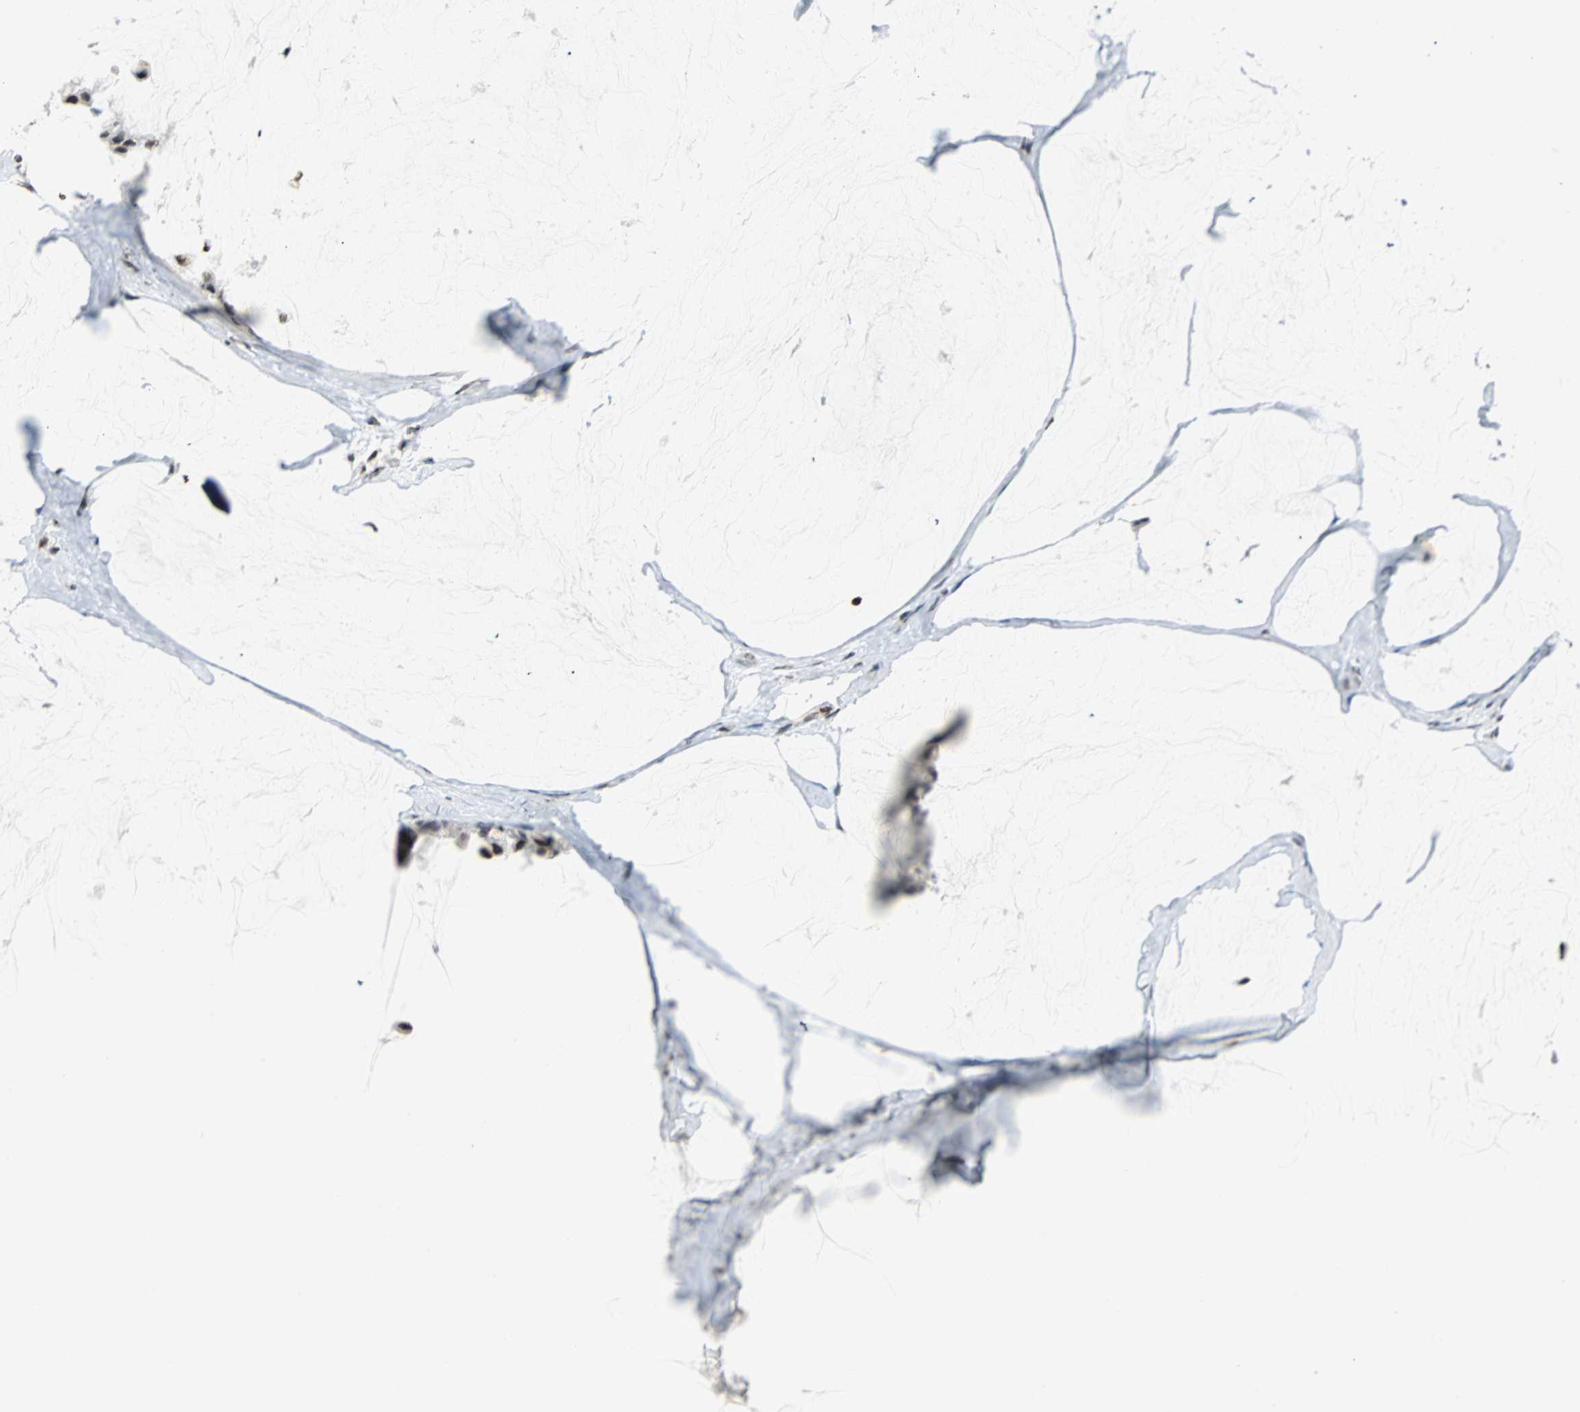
{"staining": {"intensity": "strong", "quantity": ">75%", "location": "nuclear"}, "tissue": "ovarian cancer", "cell_type": "Tumor cells", "image_type": "cancer", "snomed": [{"axis": "morphology", "description": "Cystadenocarcinoma, mucinous, NOS"}, {"axis": "topography", "description": "Ovary"}], "caption": "Ovarian cancer stained with DAB IHC exhibits high levels of strong nuclear staining in about >75% of tumor cells. (DAB (3,3'-diaminobenzidine) IHC with brightfield microscopy, high magnification).", "gene": "PAXIP1", "patient": {"sex": "female", "age": 39}}